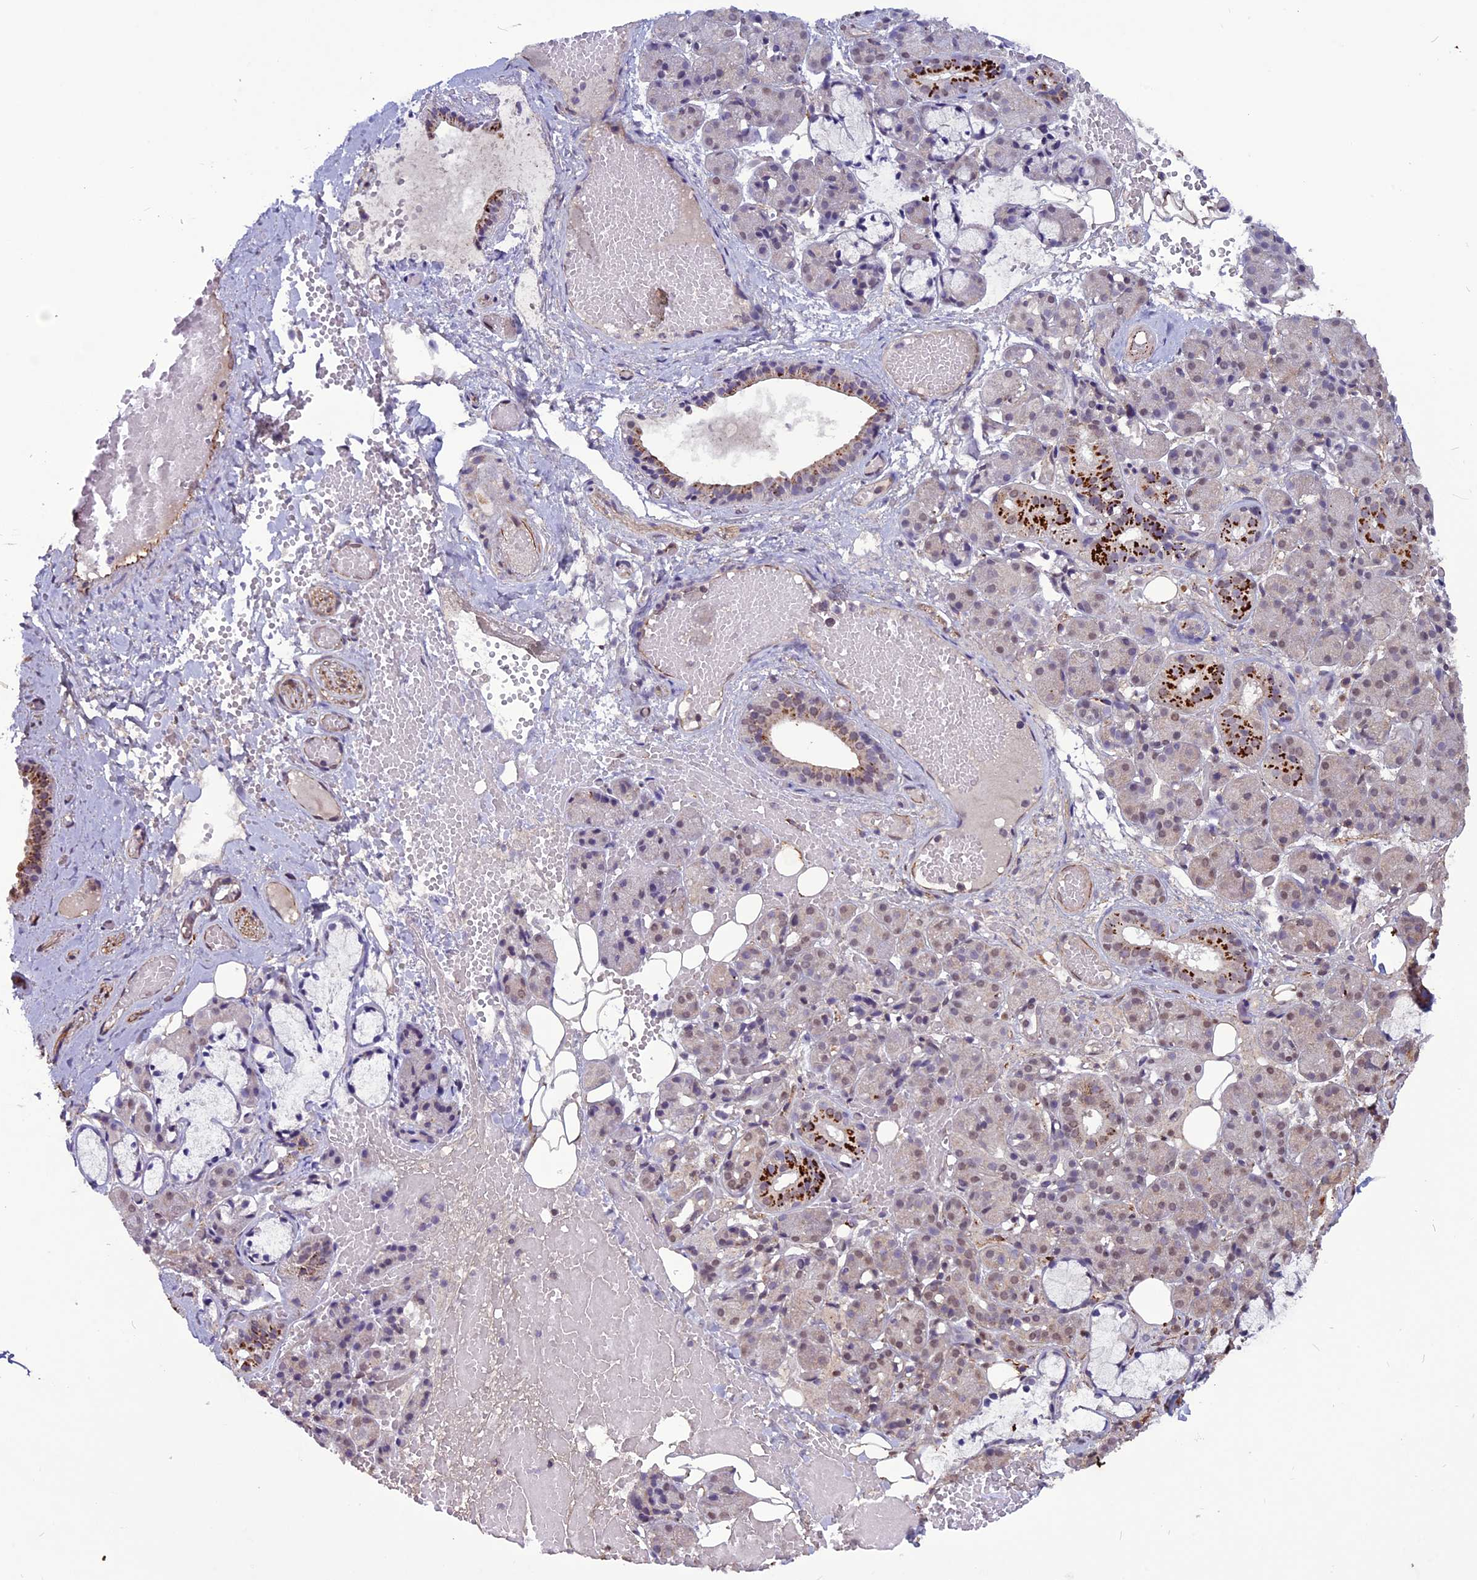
{"staining": {"intensity": "strong", "quantity": "<25%", "location": "cytoplasmic/membranous"}, "tissue": "salivary gland", "cell_type": "Glandular cells", "image_type": "normal", "snomed": [{"axis": "morphology", "description": "Normal tissue, NOS"}, {"axis": "topography", "description": "Salivary gland"}], "caption": "About <25% of glandular cells in benign salivary gland exhibit strong cytoplasmic/membranous protein expression as visualized by brown immunohistochemical staining.", "gene": "C3orf70", "patient": {"sex": "male", "age": 63}}